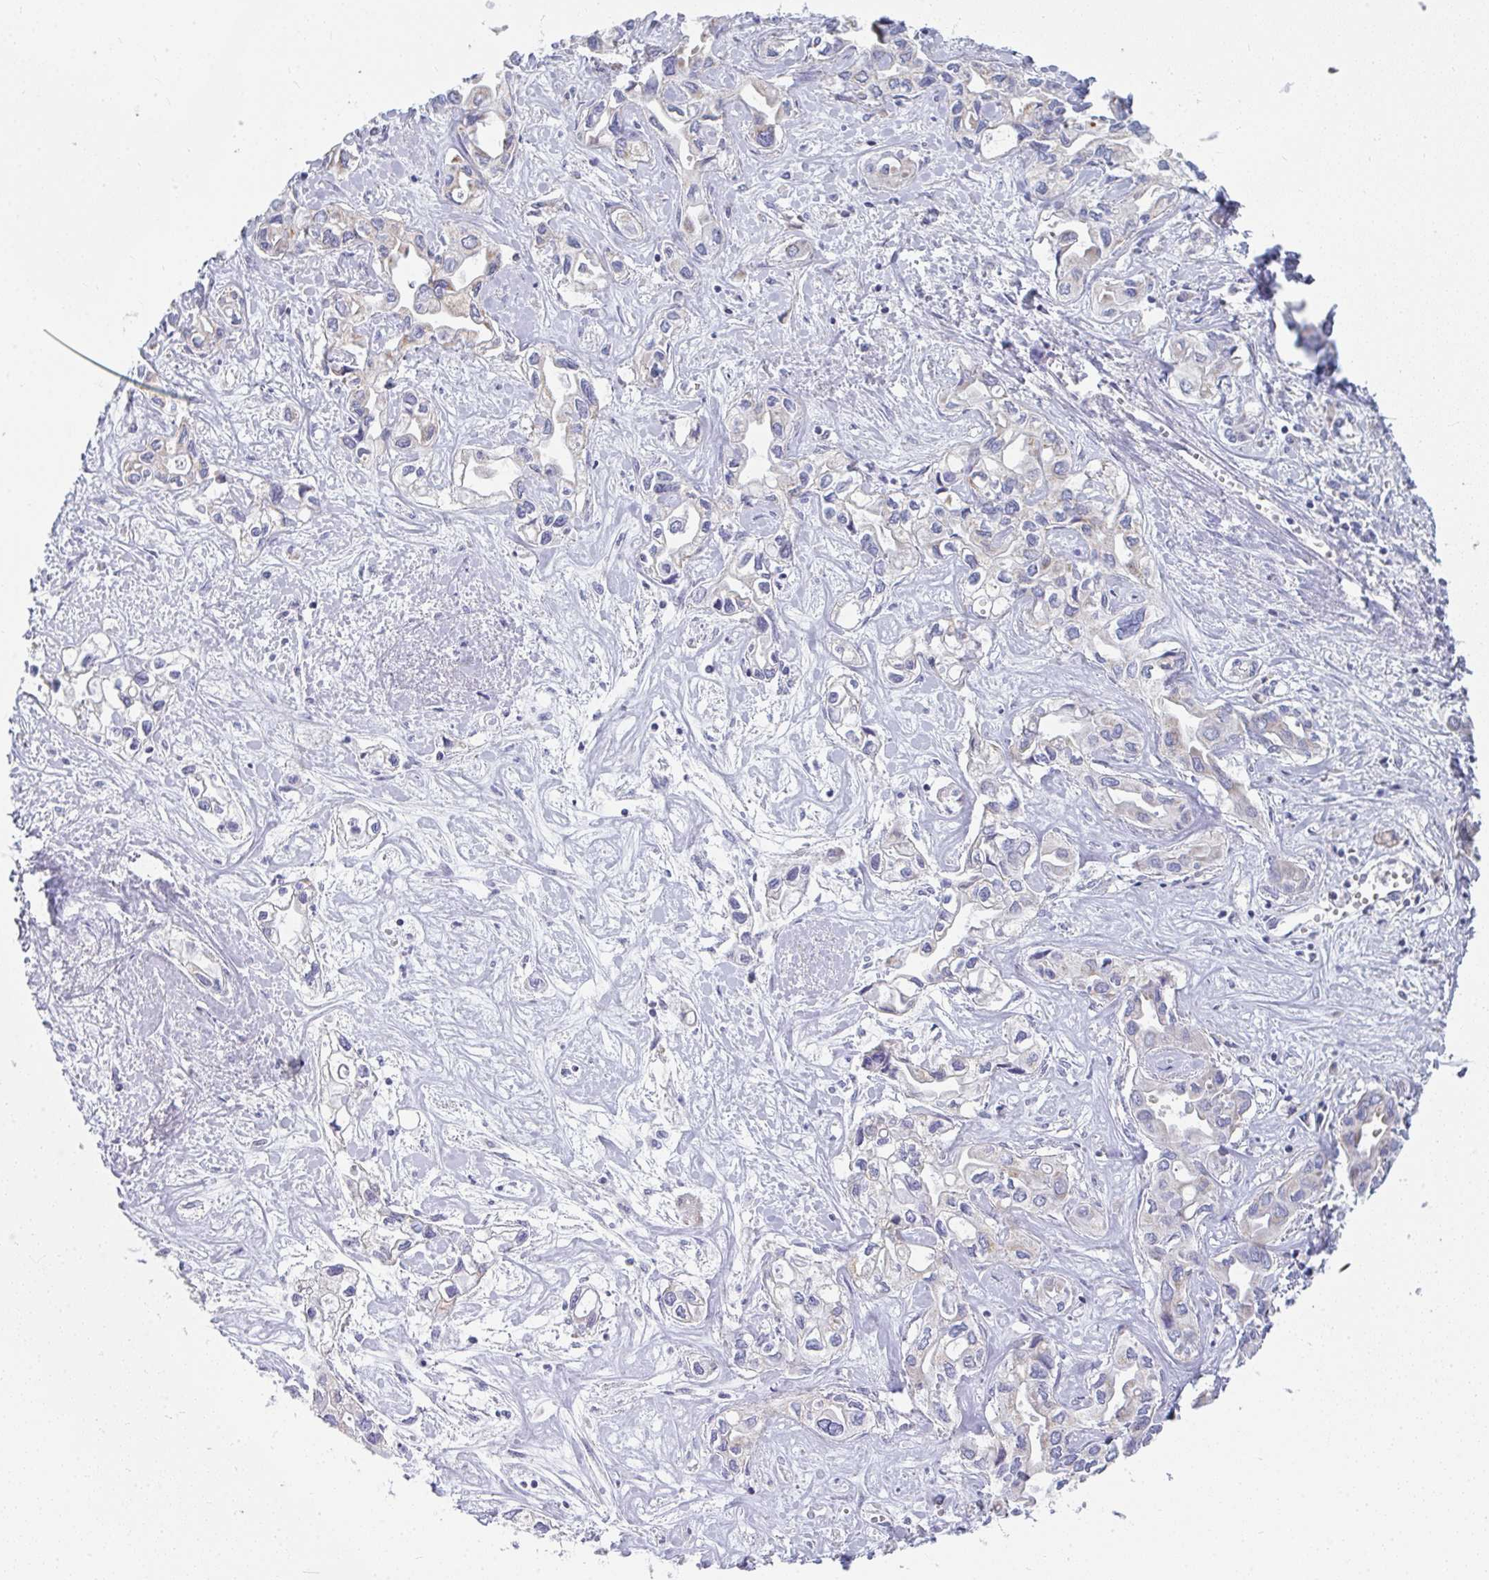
{"staining": {"intensity": "moderate", "quantity": "<25%", "location": "cytoplasmic/membranous"}, "tissue": "liver cancer", "cell_type": "Tumor cells", "image_type": "cancer", "snomed": [{"axis": "morphology", "description": "Cholangiocarcinoma"}, {"axis": "topography", "description": "Liver"}], "caption": "Human cholangiocarcinoma (liver) stained with a brown dye exhibits moderate cytoplasmic/membranous positive staining in about <25% of tumor cells.", "gene": "SLC6A1", "patient": {"sex": "female", "age": 64}}